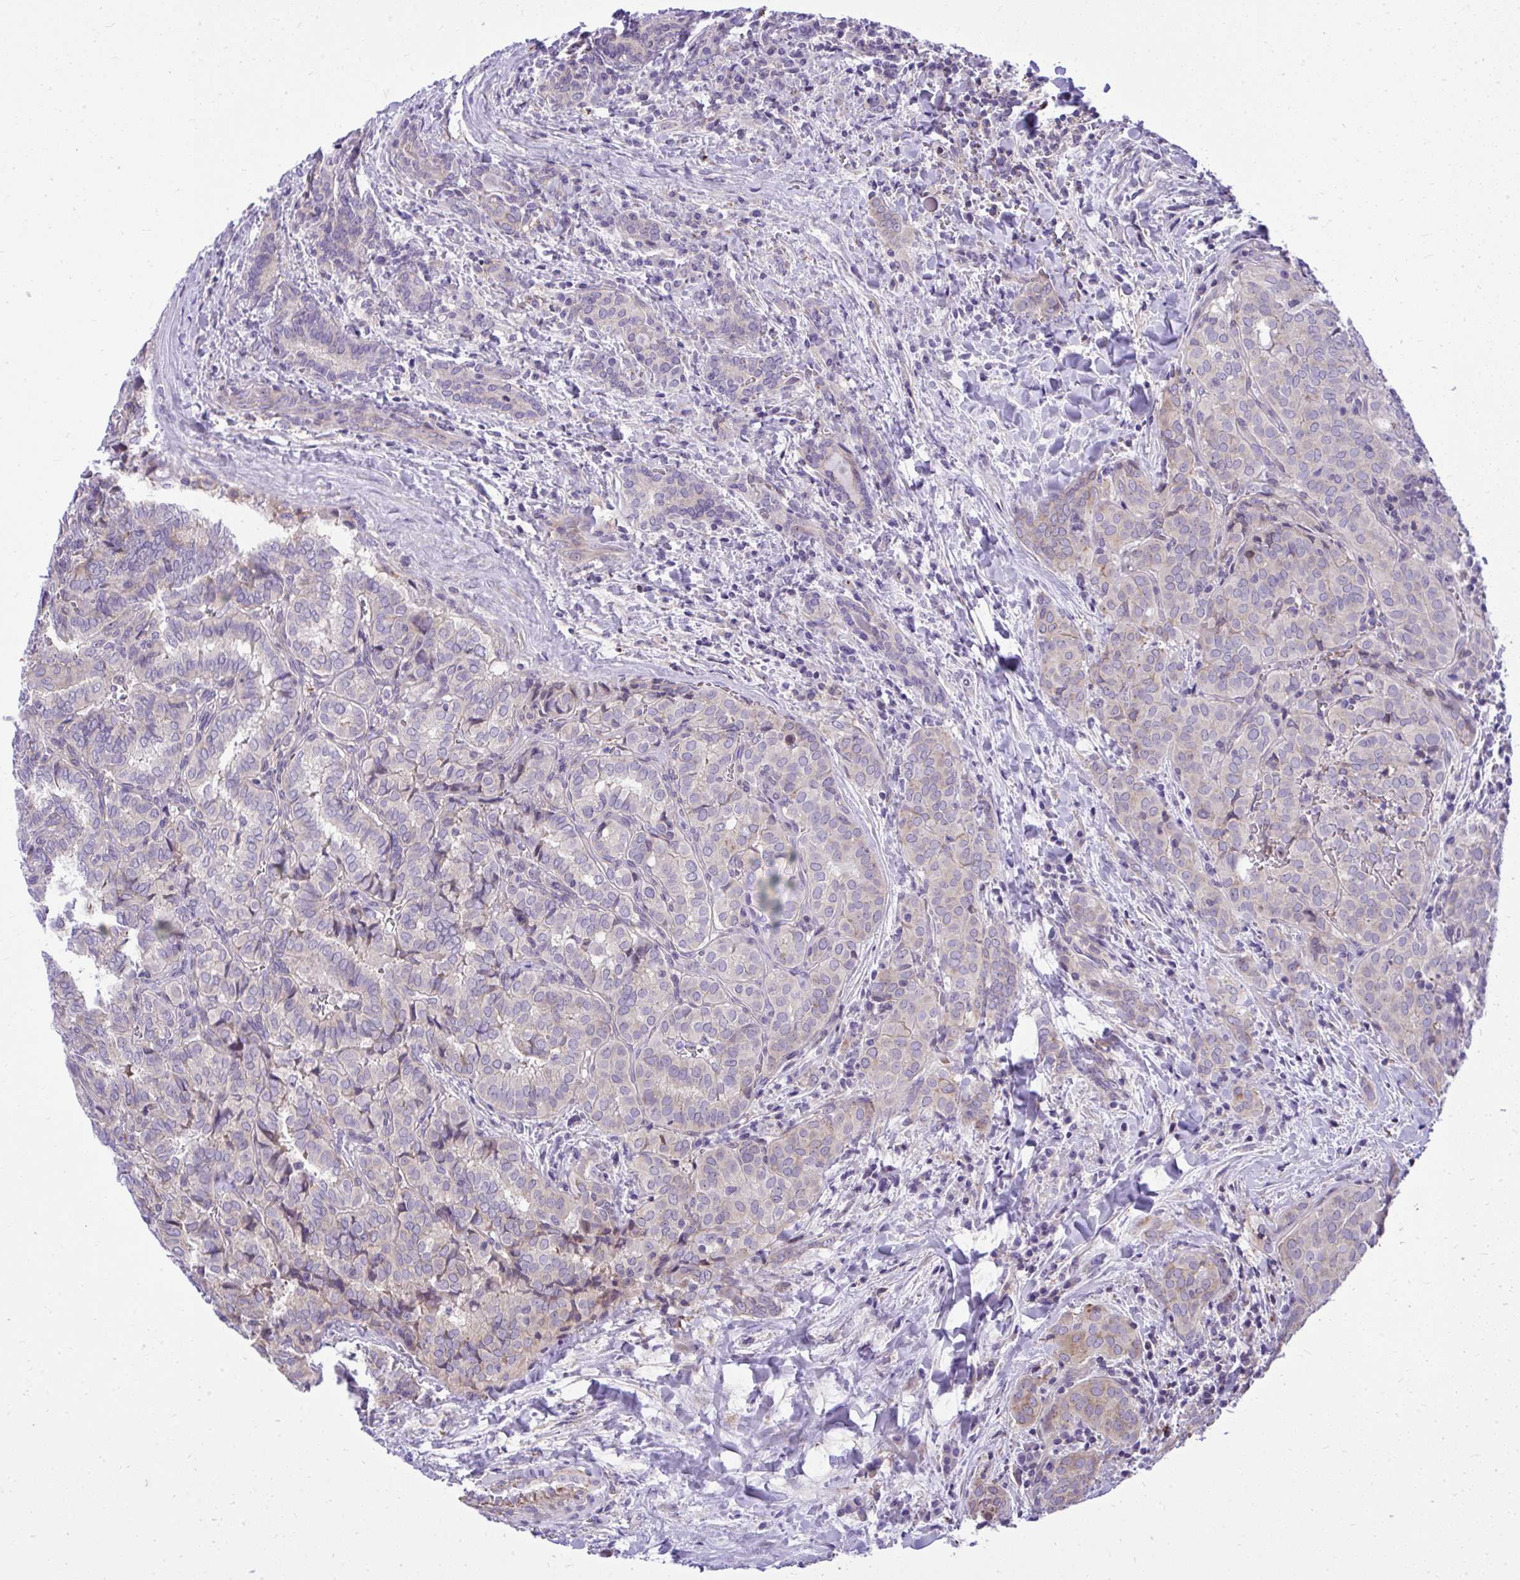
{"staining": {"intensity": "negative", "quantity": "none", "location": "none"}, "tissue": "thyroid cancer", "cell_type": "Tumor cells", "image_type": "cancer", "snomed": [{"axis": "morphology", "description": "Papillary adenocarcinoma, NOS"}, {"axis": "topography", "description": "Thyroid gland"}], "caption": "The image shows no staining of tumor cells in thyroid papillary adenocarcinoma.", "gene": "GRK4", "patient": {"sex": "female", "age": 30}}